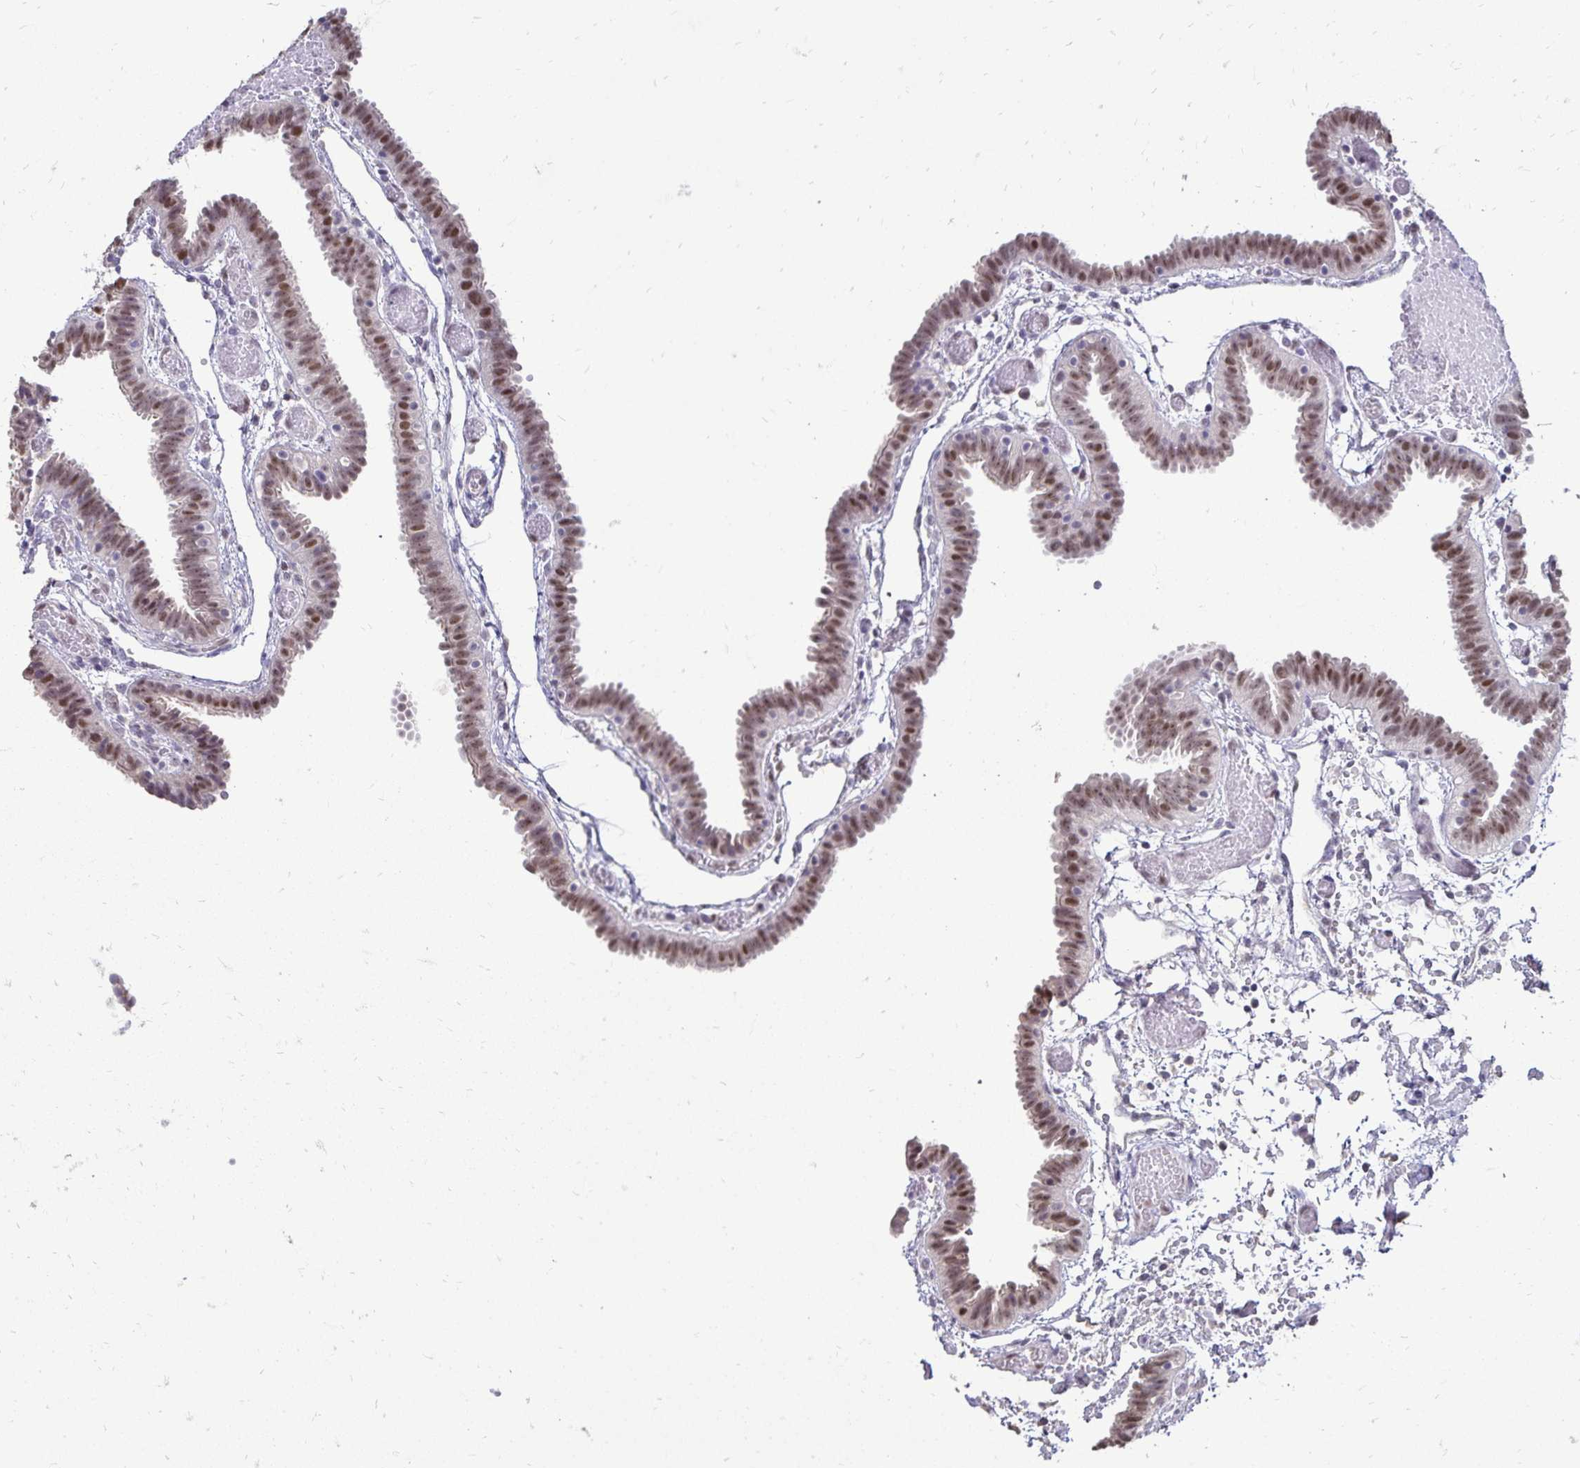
{"staining": {"intensity": "moderate", "quantity": ">75%", "location": "nuclear"}, "tissue": "fallopian tube", "cell_type": "Glandular cells", "image_type": "normal", "snomed": [{"axis": "morphology", "description": "Normal tissue, NOS"}, {"axis": "topography", "description": "Fallopian tube"}], "caption": "Glandular cells reveal moderate nuclear positivity in about >75% of cells in unremarkable fallopian tube.", "gene": "POLB", "patient": {"sex": "female", "age": 37}}